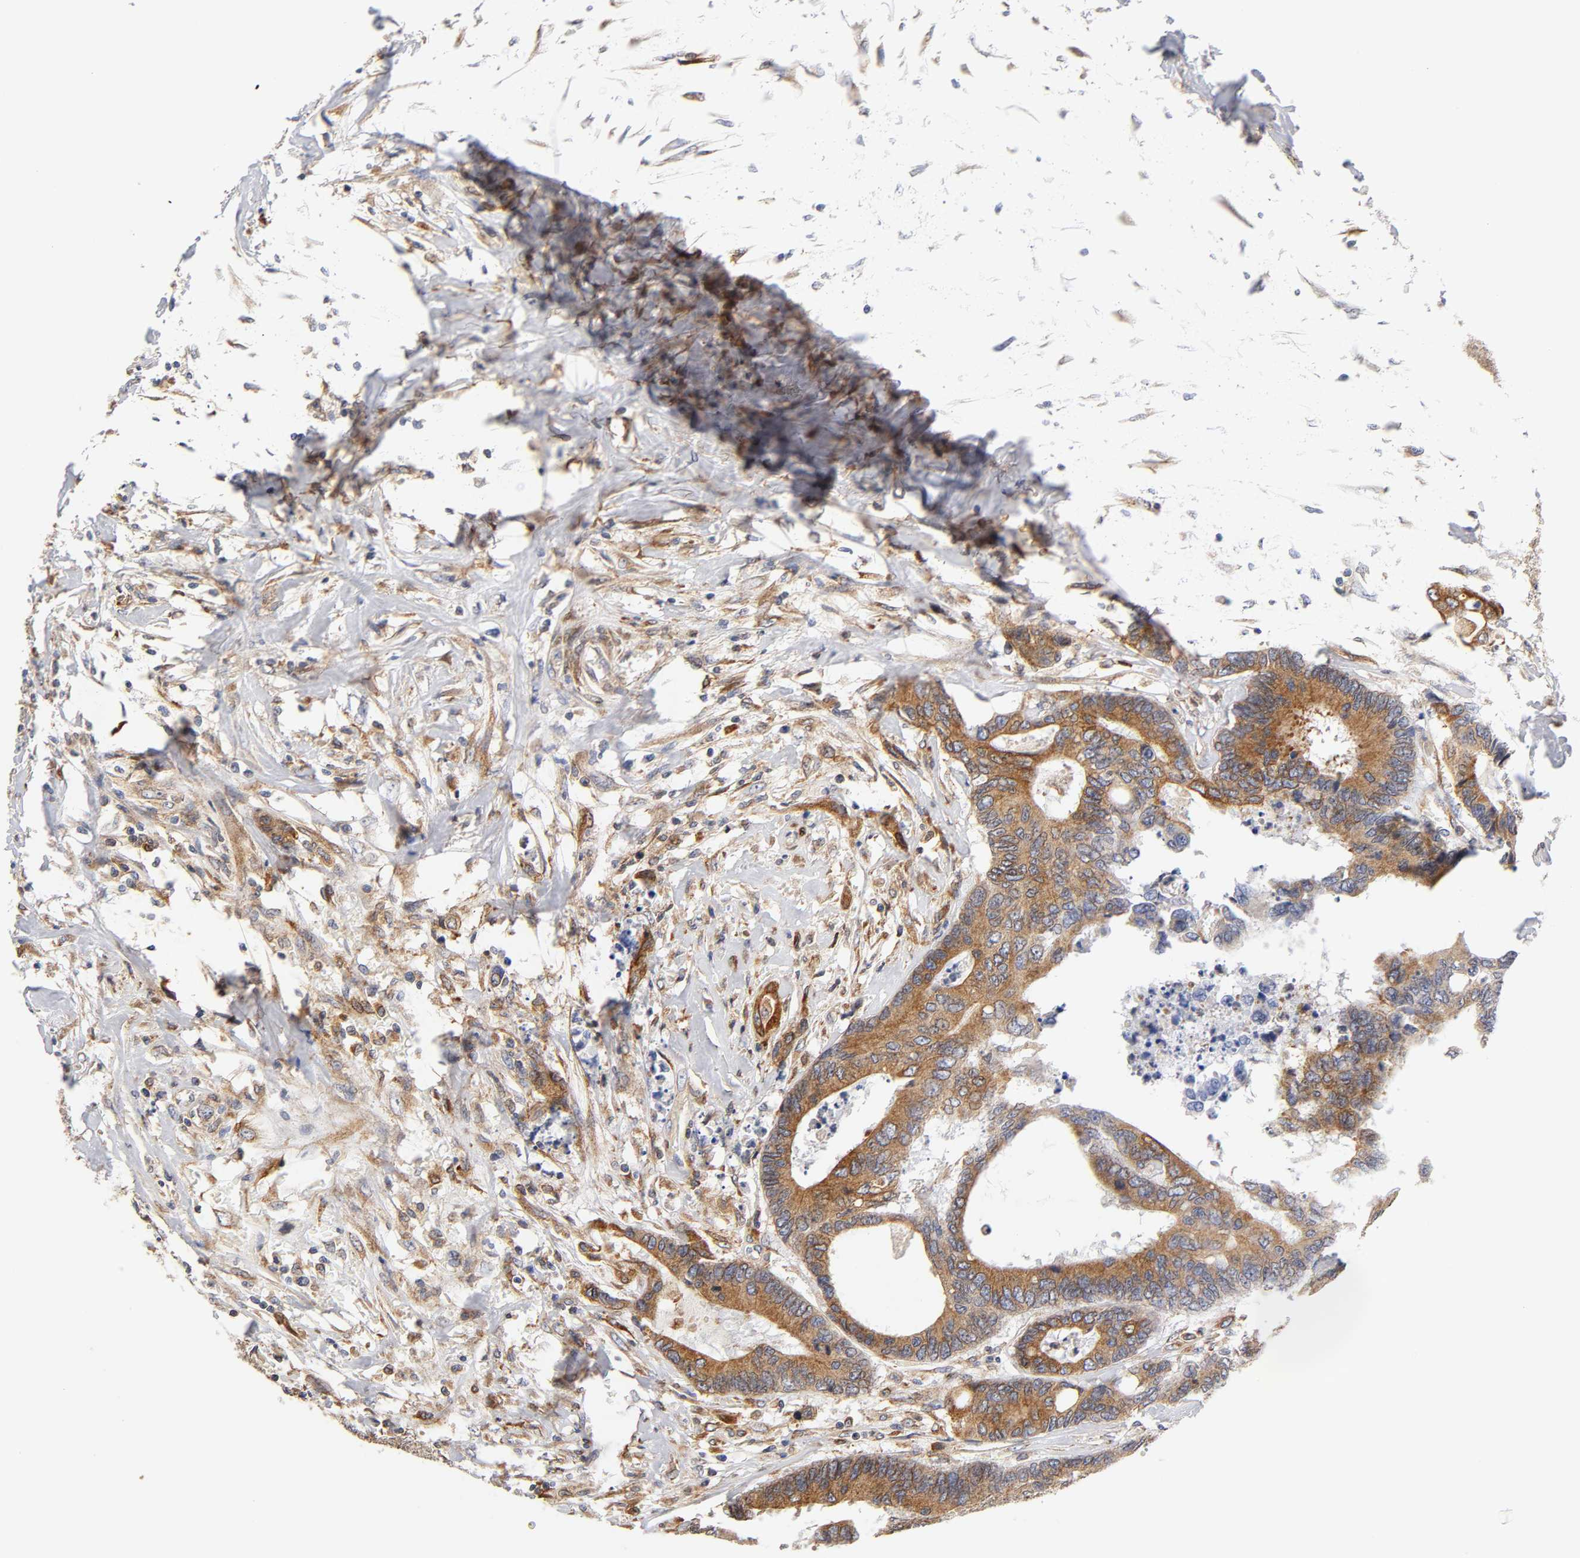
{"staining": {"intensity": "moderate", "quantity": ">75%", "location": "cytoplasmic/membranous"}, "tissue": "colorectal cancer", "cell_type": "Tumor cells", "image_type": "cancer", "snomed": [{"axis": "morphology", "description": "Adenocarcinoma, NOS"}, {"axis": "topography", "description": "Rectum"}], "caption": "Tumor cells show moderate cytoplasmic/membranous expression in about >75% of cells in colorectal cancer (adenocarcinoma).", "gene": "POR", "patient": {"sex": "male", "age": 55}}